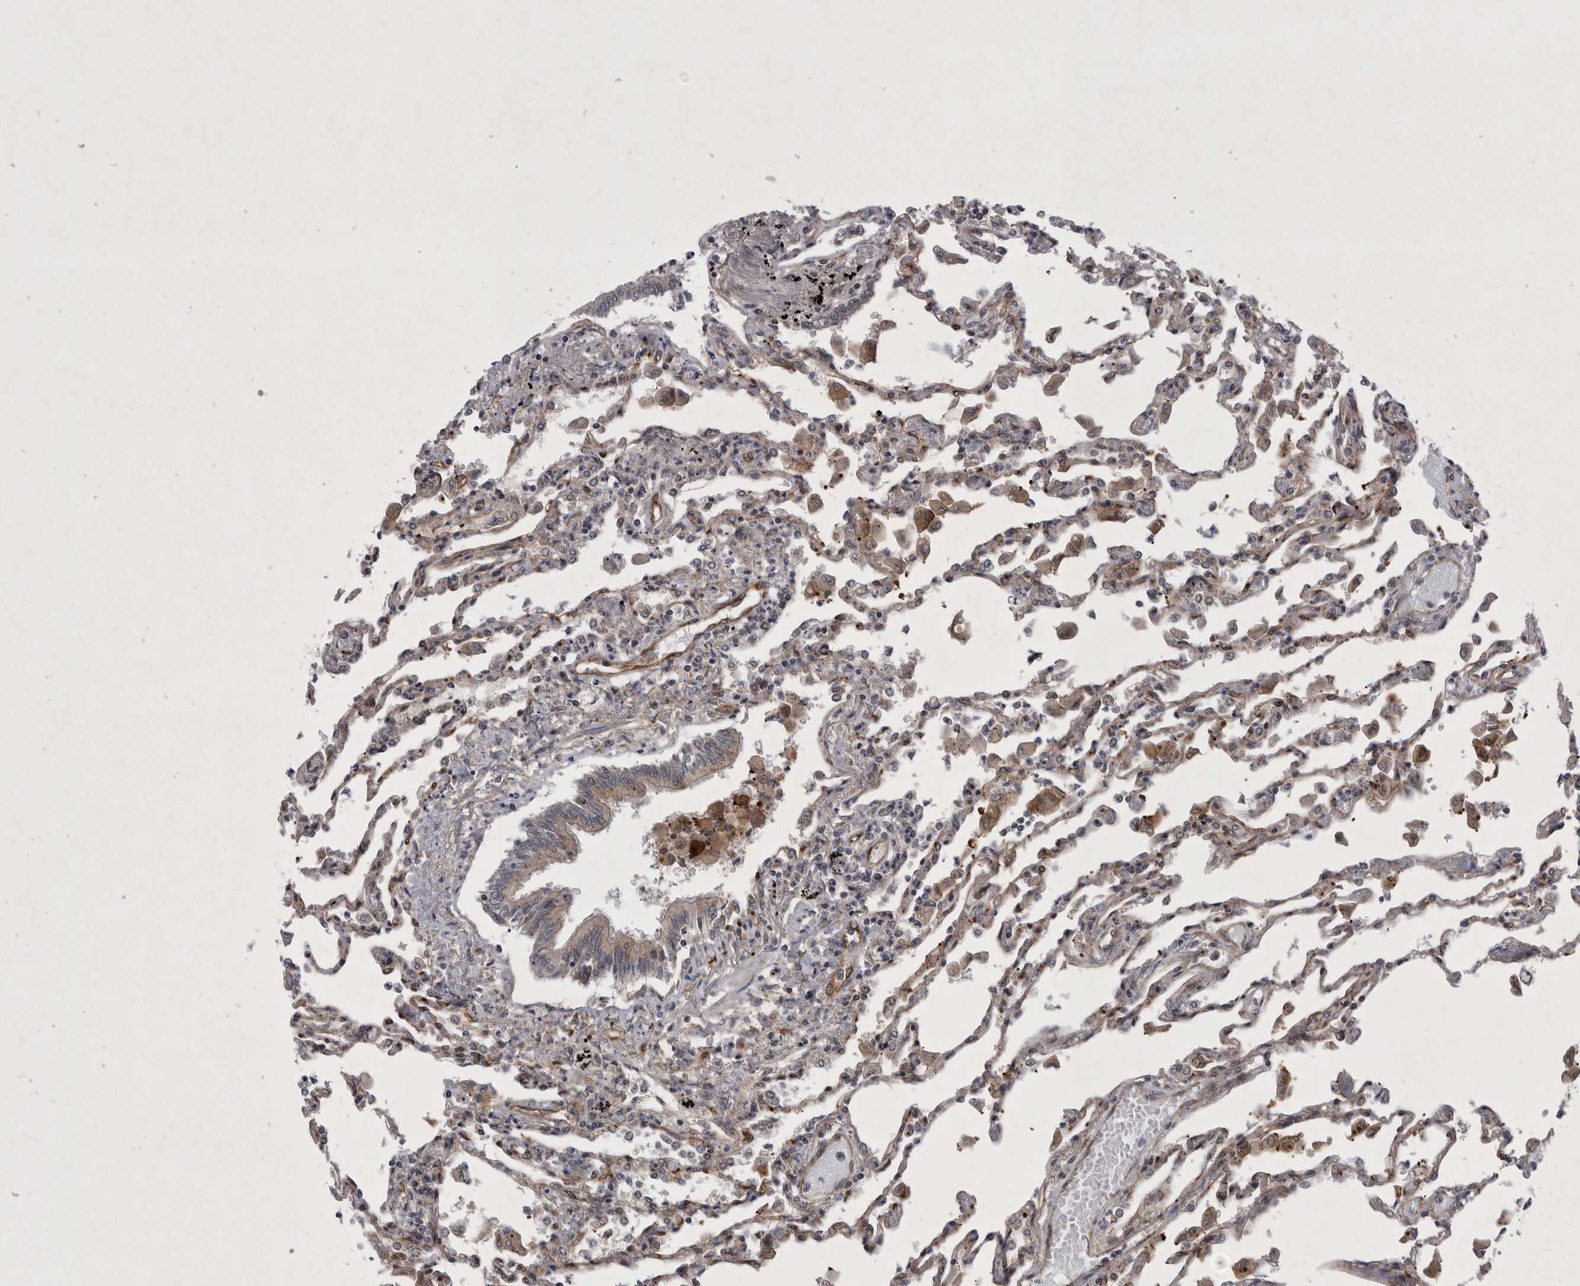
{"staining": {"intensity": "weak", "quantity": ">75%", "location": "cytoplasmic/membranous"}, "tissue": "lung", "cell_type": "Alveolar cells", "image_type": "normal", "snomed": [{"axis": "morphology", "description": "Normal tissue, NOS"}, {"axis": "topography", "description": "Bronchus"}, {"axis": "topography", "description": "Lung"}], "caption": "A high-resolution image shows immunohistochemistry staining of benign lung, which reveals weak cytoplasmic/membranous positivity in about >75% of alveolar cells.", "gene": "PARP11", "patient": {"sex": "female", "age": 49}}